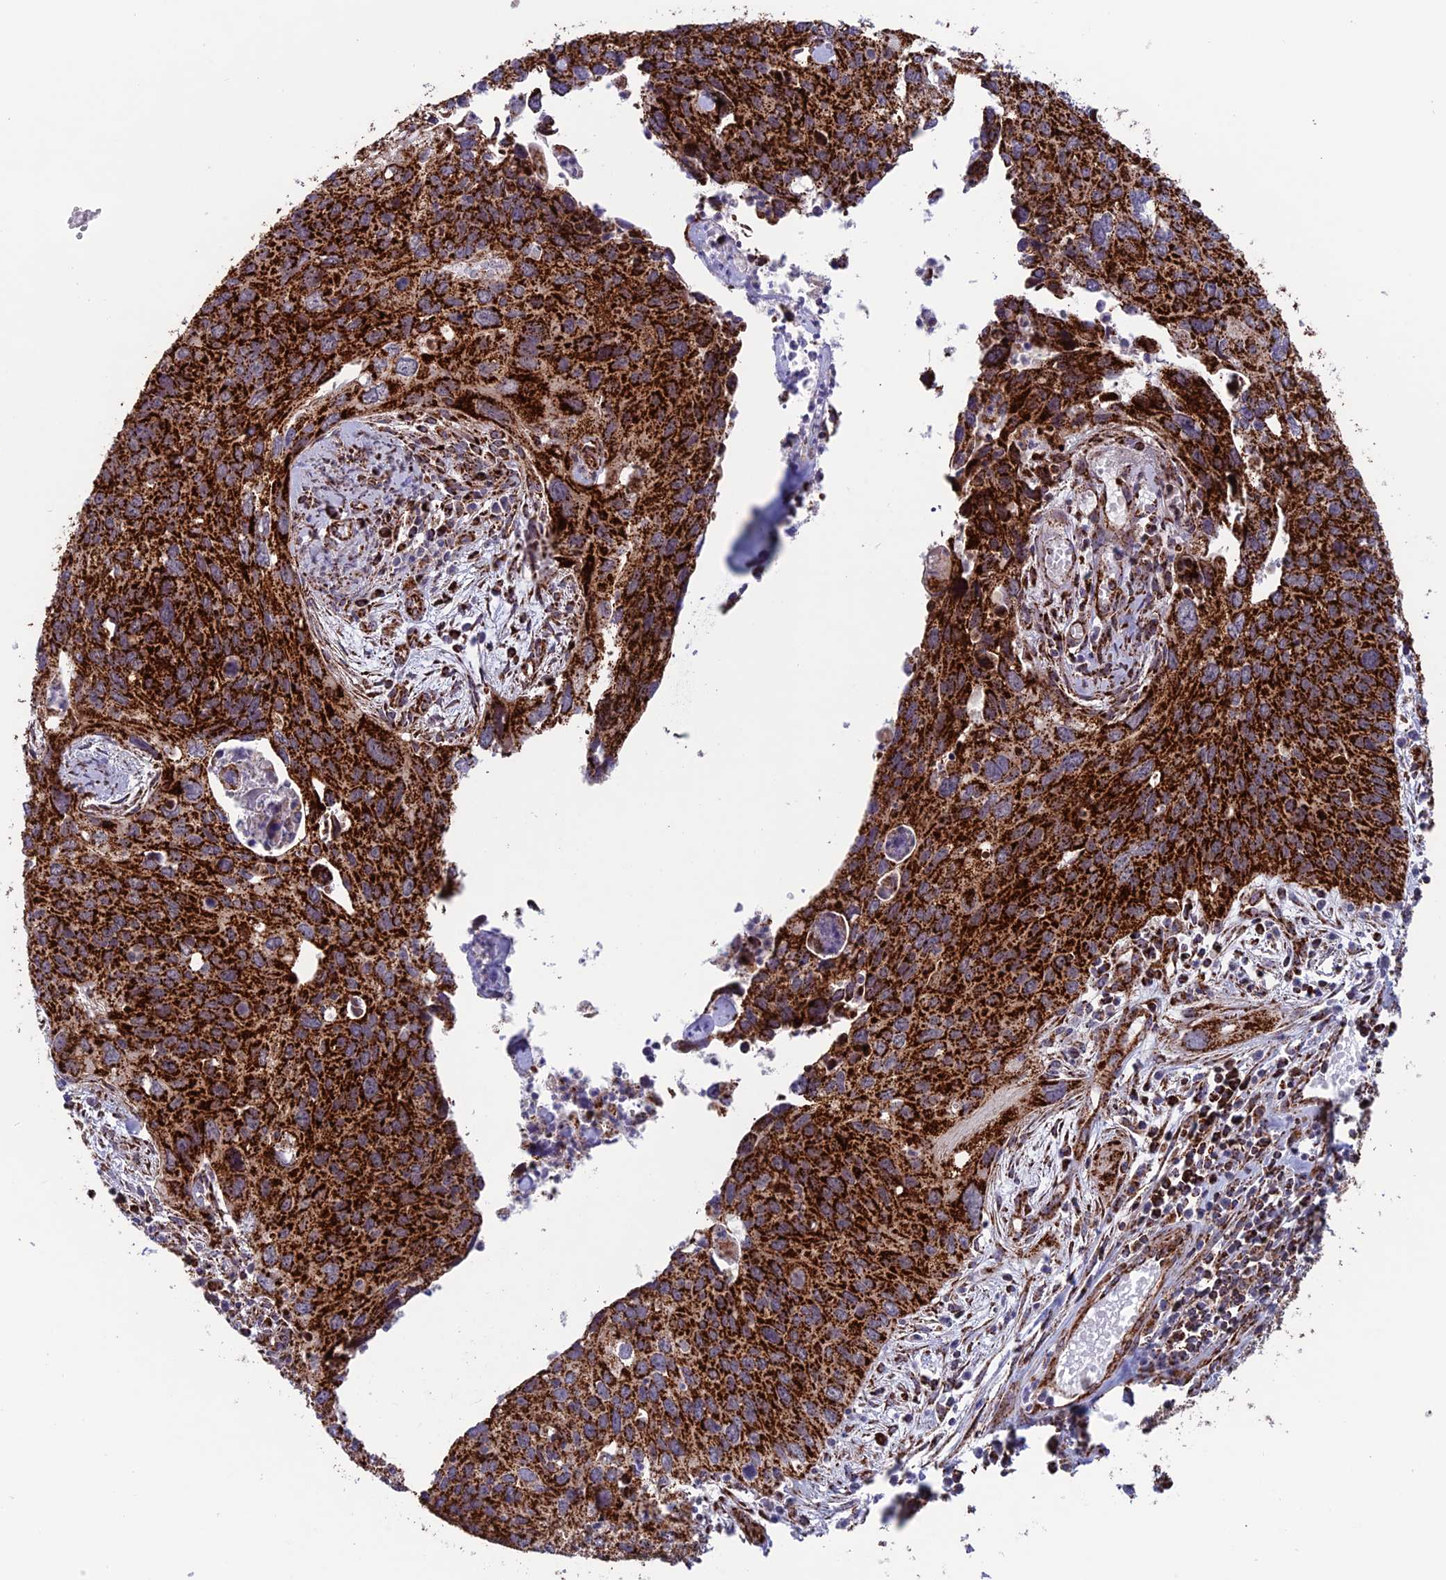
{"staining": {"intensity": "strong", "quantity": ">75%", "location": "cytoplasmic/membranous"}, "tissue": "cervical cancer", "cell_type": "Tumor cells", "image_type": "cancer", "snomed": [{"axis": "morphology", "description": "Squamous cell carcinoma, NOS"}, {"axis": "topography", "description": "Cervix"}], "caption": "Cervical cancer (squamous cell carcinoma) stained with a brown dye exhibits strong cytoplasmic/membranous positive positivity in approximately >75% of tumor cells.", "gene": "MRPS18B", "patient": {"sex": "female", "age": 55}}